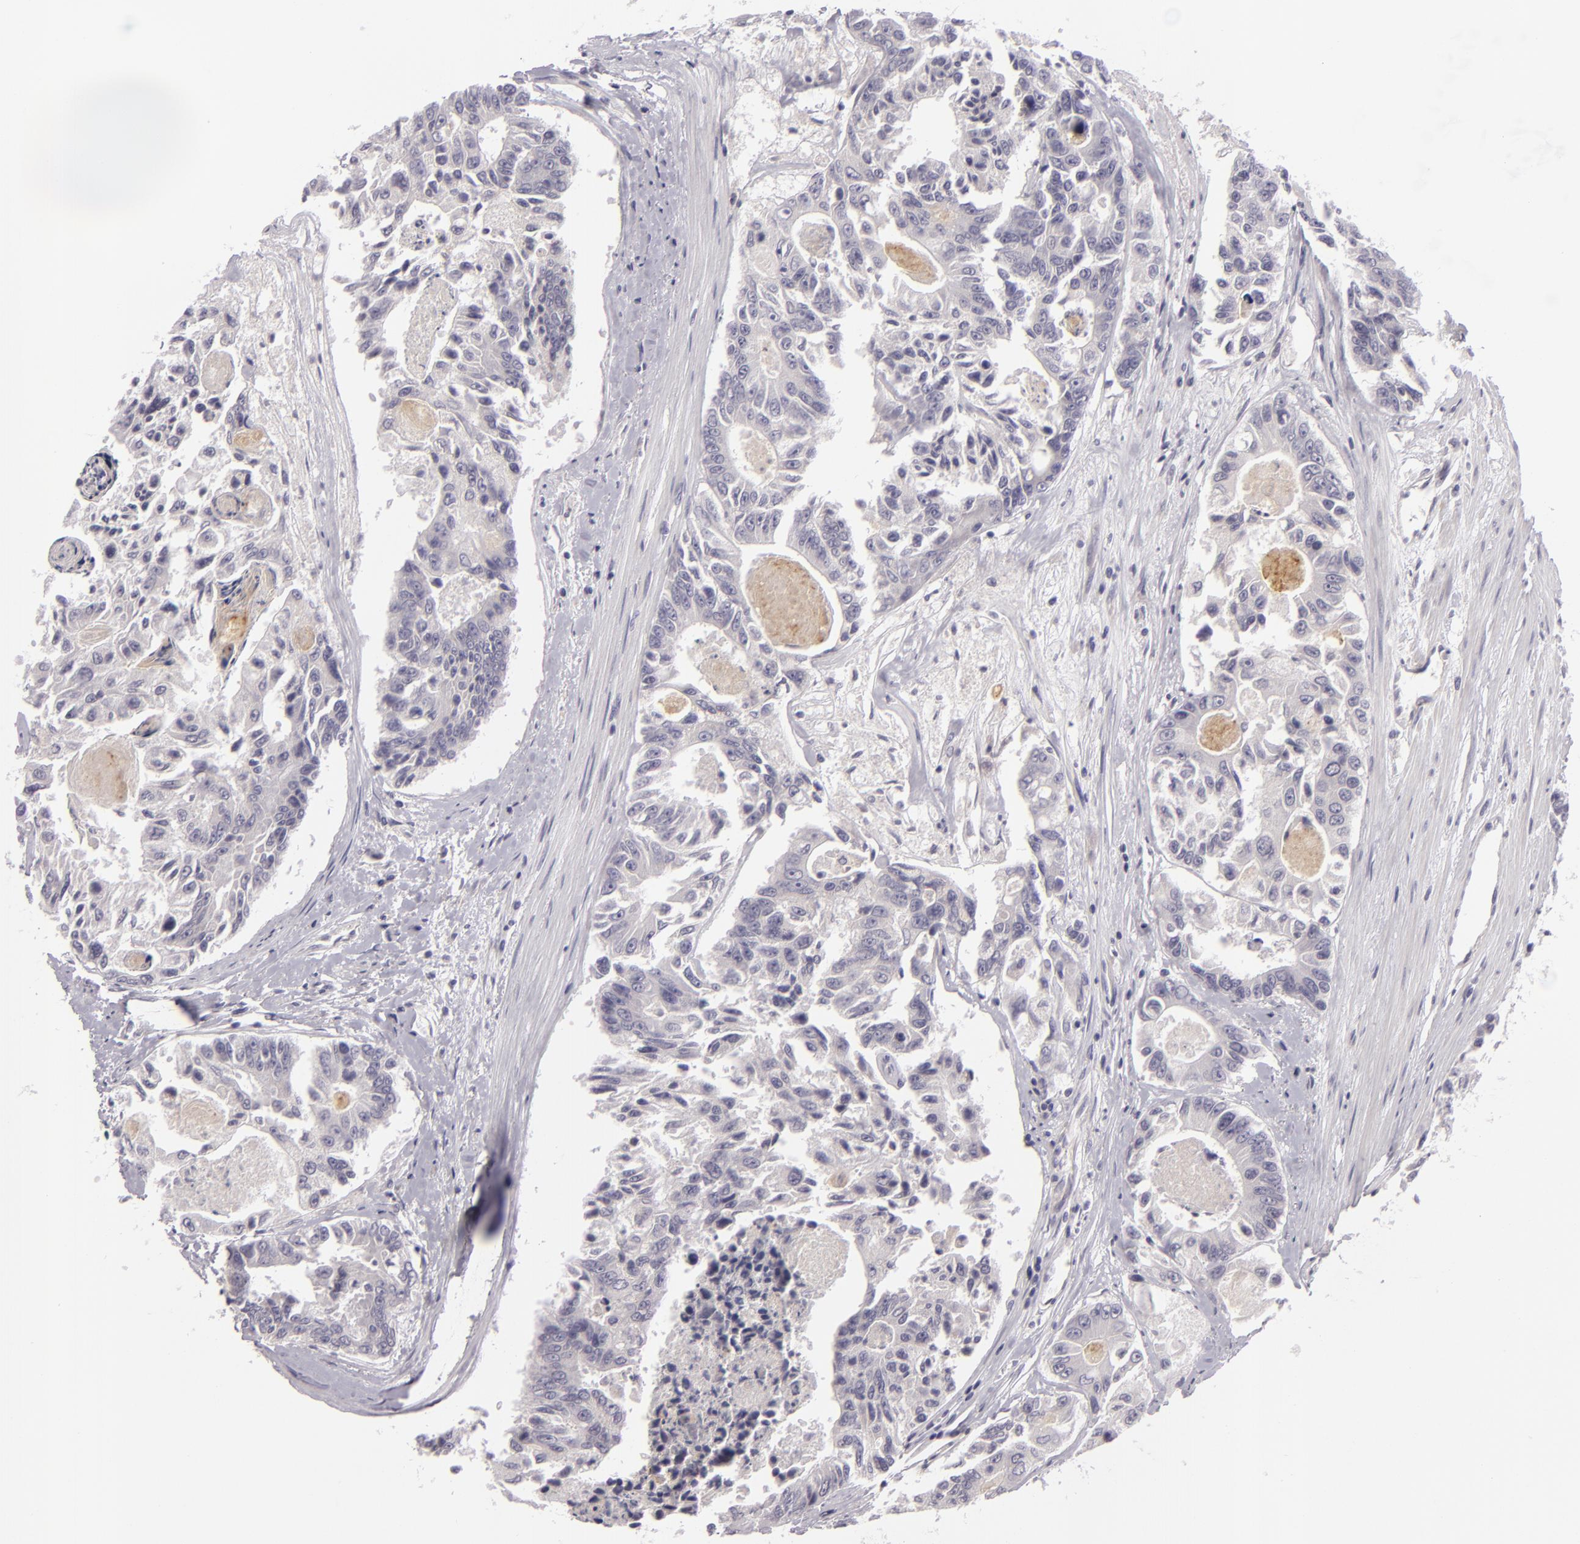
{"staining": {"intensity": "negative", "quantity": "none", "location": "none"}, "tissue": "colorectal cancer", "cell_type": "Tumor cells", "image_type": "cancer", "snomed": [{"axis": "morphology", "description": "Adenocarcinoma, NOS"}, {"axis": "topography", "description": "Colon"}], "caption": "Colorectal cancer was stained to show a protein in brown. There is no significant expression in tumor cells.", "gene": "EGFL6", "patient": {"sex": "female", "age": 86}}